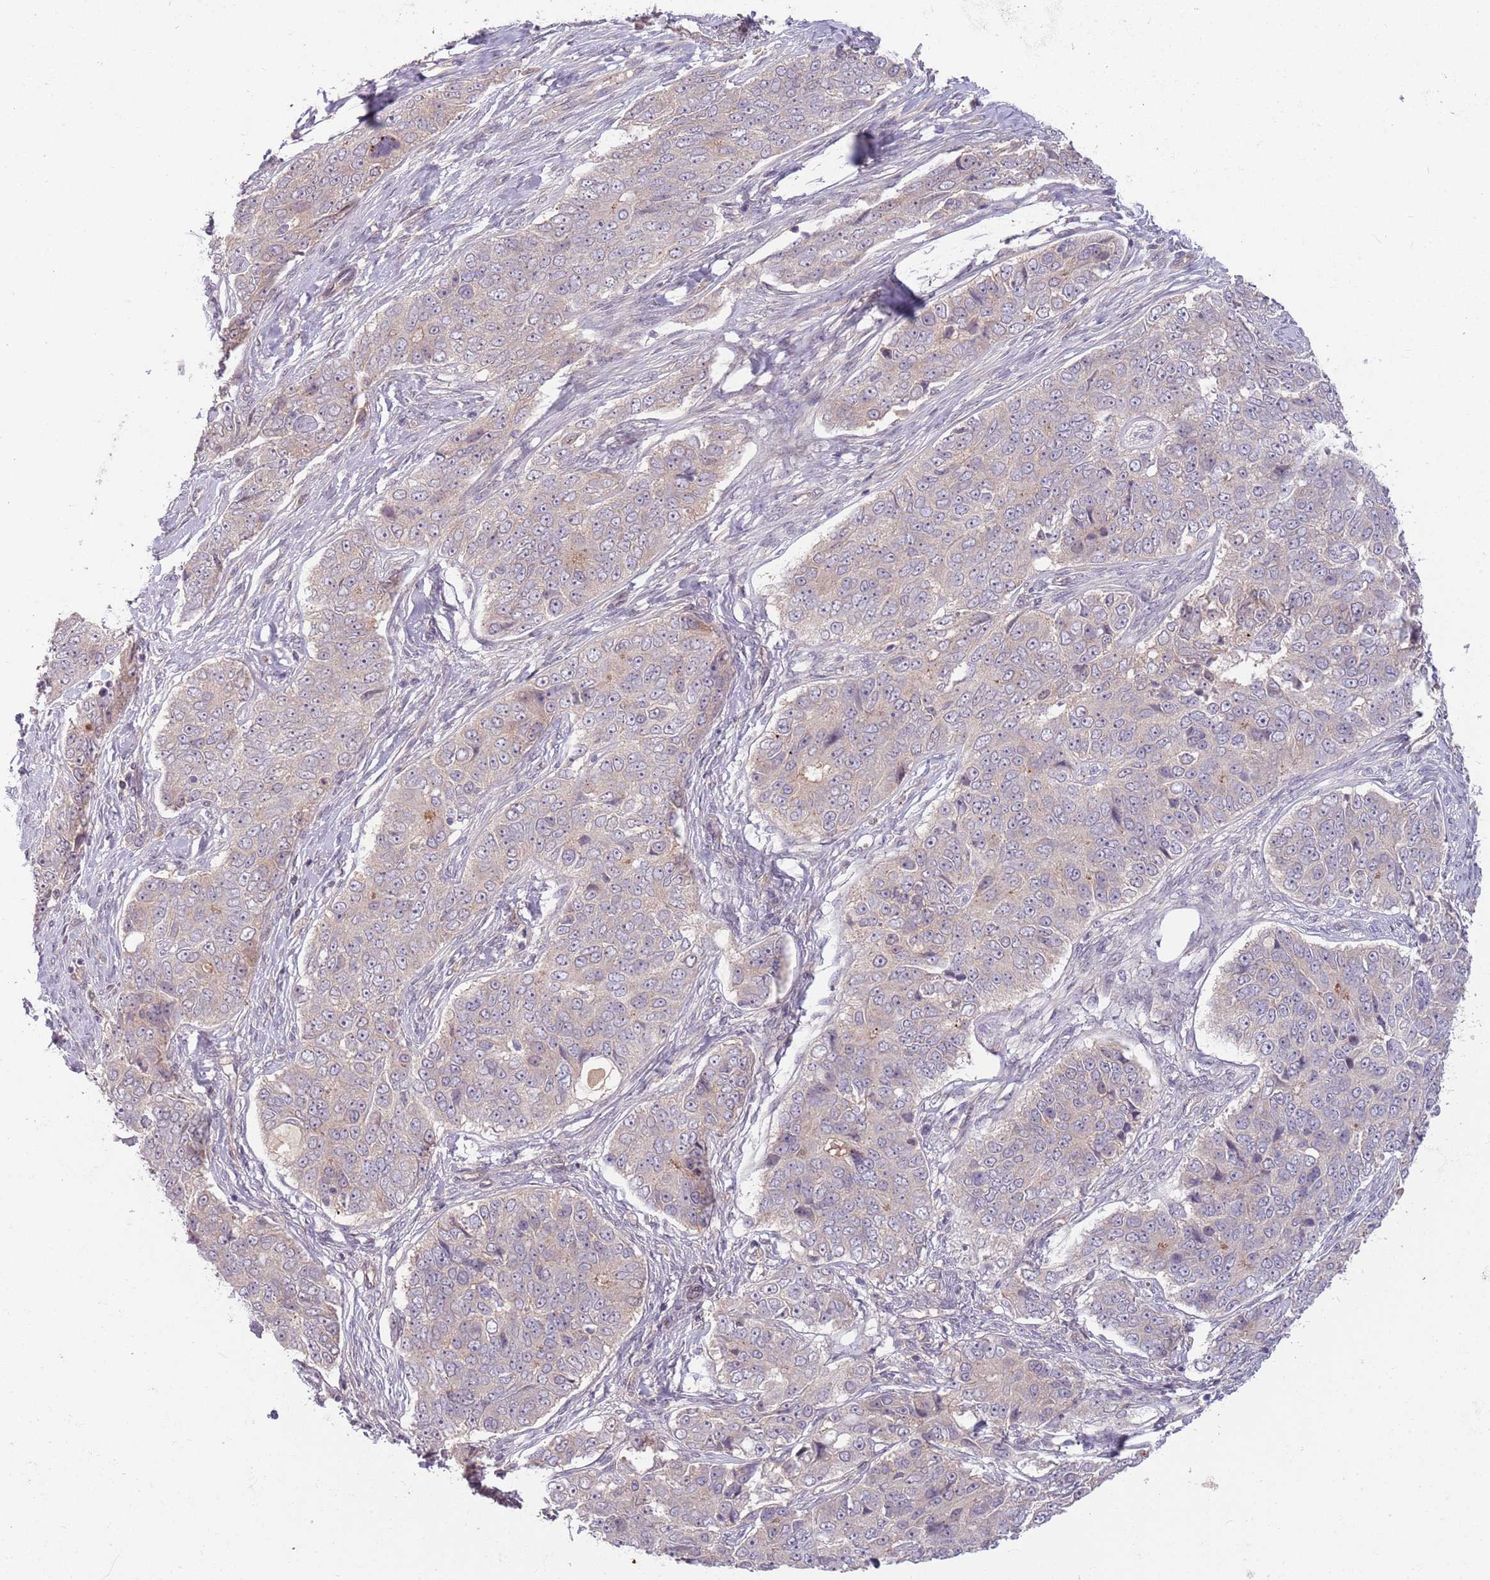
{"staining": {"intensity": "weak", "quantity": "<25%", "location": "cytoplasmic/membranous"}, "tissue": "ovarian cancer", "cell_type": "Tumor cells", "image_type": "cancer", "snomed": [{"axis": "morphology", "description": "Carcinoma, endometroid"}, {"axis": "topography", "description": "Ovary"}], "caption": "Immunohistochemistry photomicrograph of neoplastic tissue: ovarian cancer stained with DAB (3,3'-diaminobenzidine) displays no significant protein positivity in tumor cells.", "gene": "SAV1", "patient": {"sex": "female", "age": 51}}